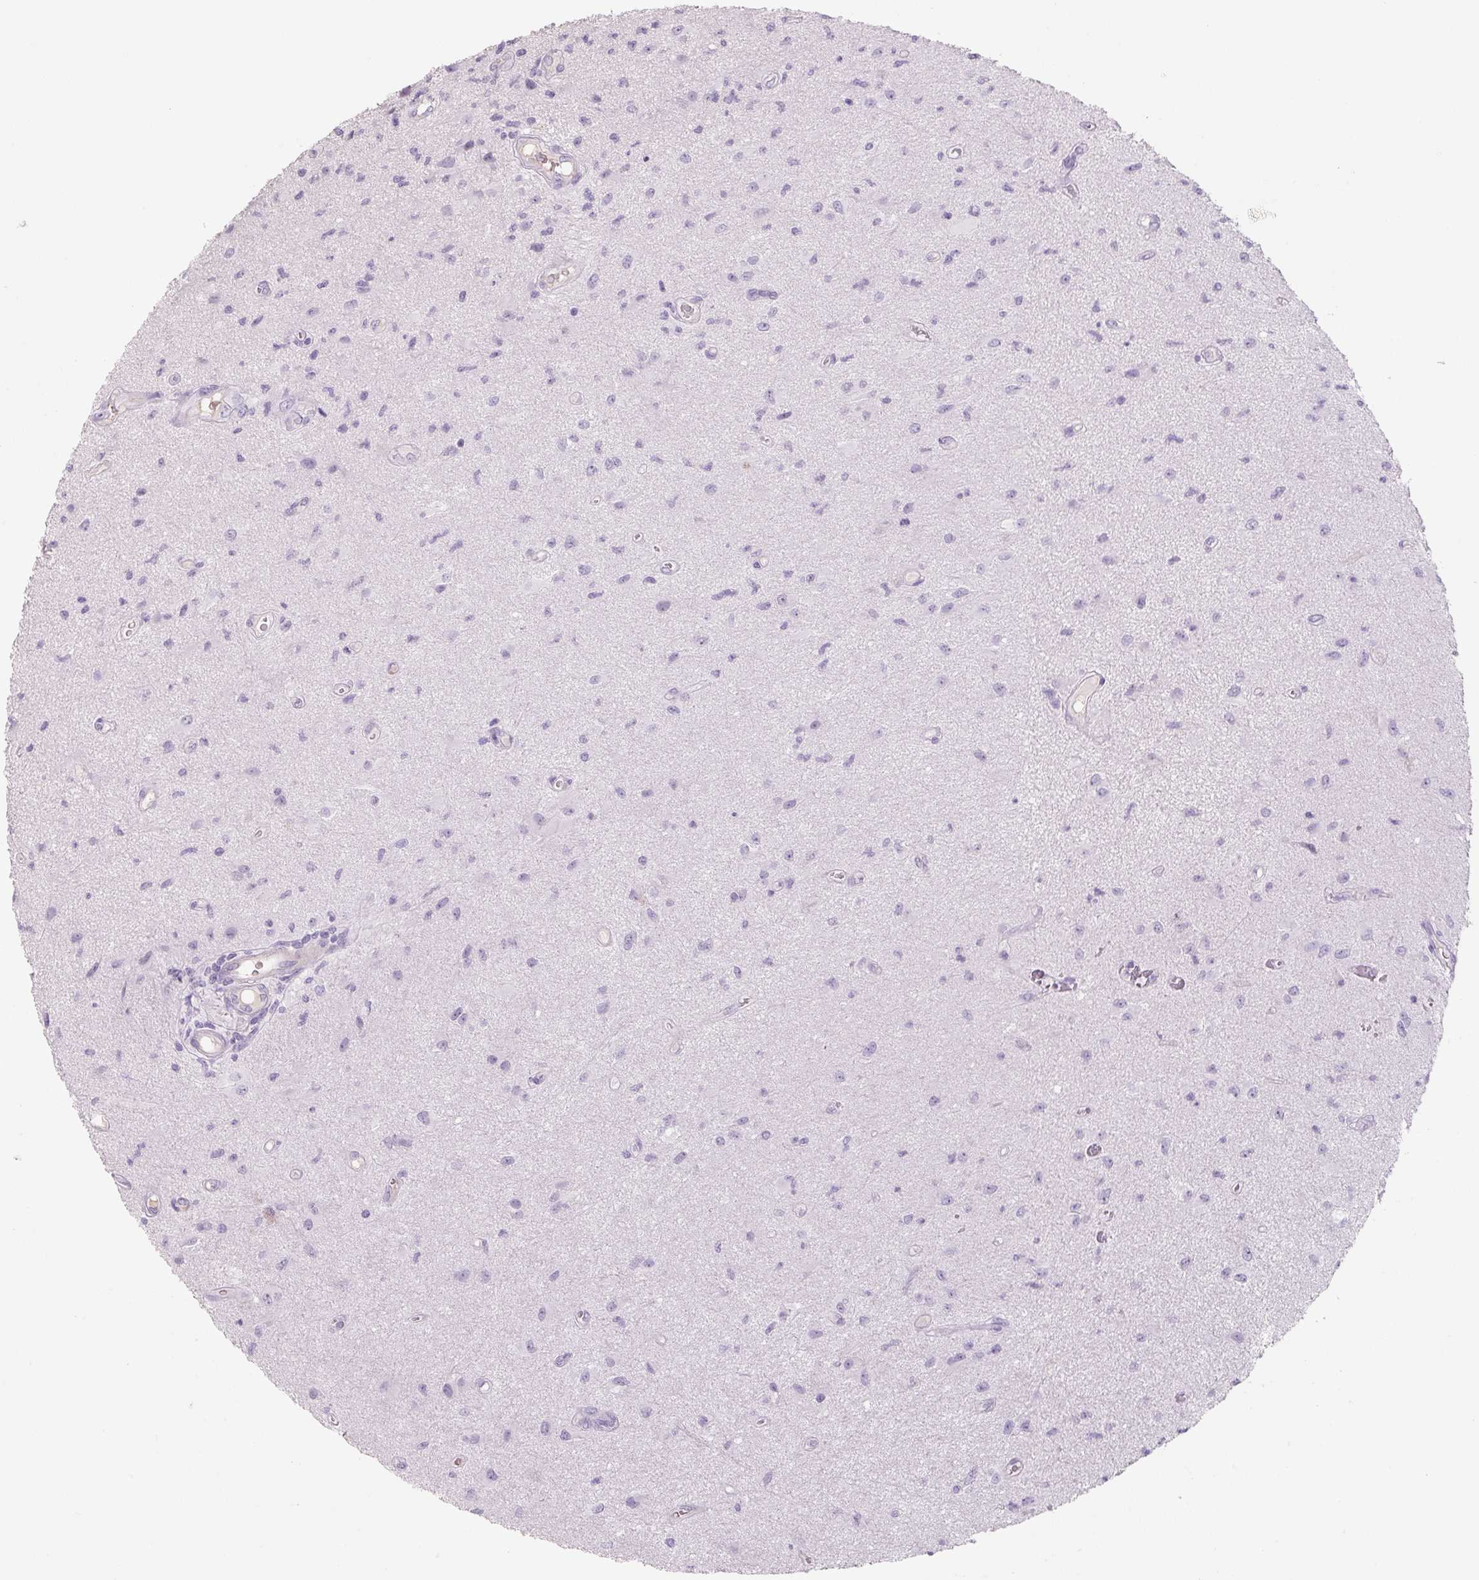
{"staining": {"intensity": "negative", "quantity": "none", "location": "none"}, "tissue": "glioma", "cell_type": "Tumor cells", "image_type": "cancer", "snomed": [{"axis": "morphology", "description": "Glioma, malignant, High grade"}, {"axis": "topography", "description": "Brain"}], "caption": "There is no significant expression in tumor cells of high-grade glioma (malignant).", "gene": "PRM1", "patient": {"sex": "male", "age": 67}}